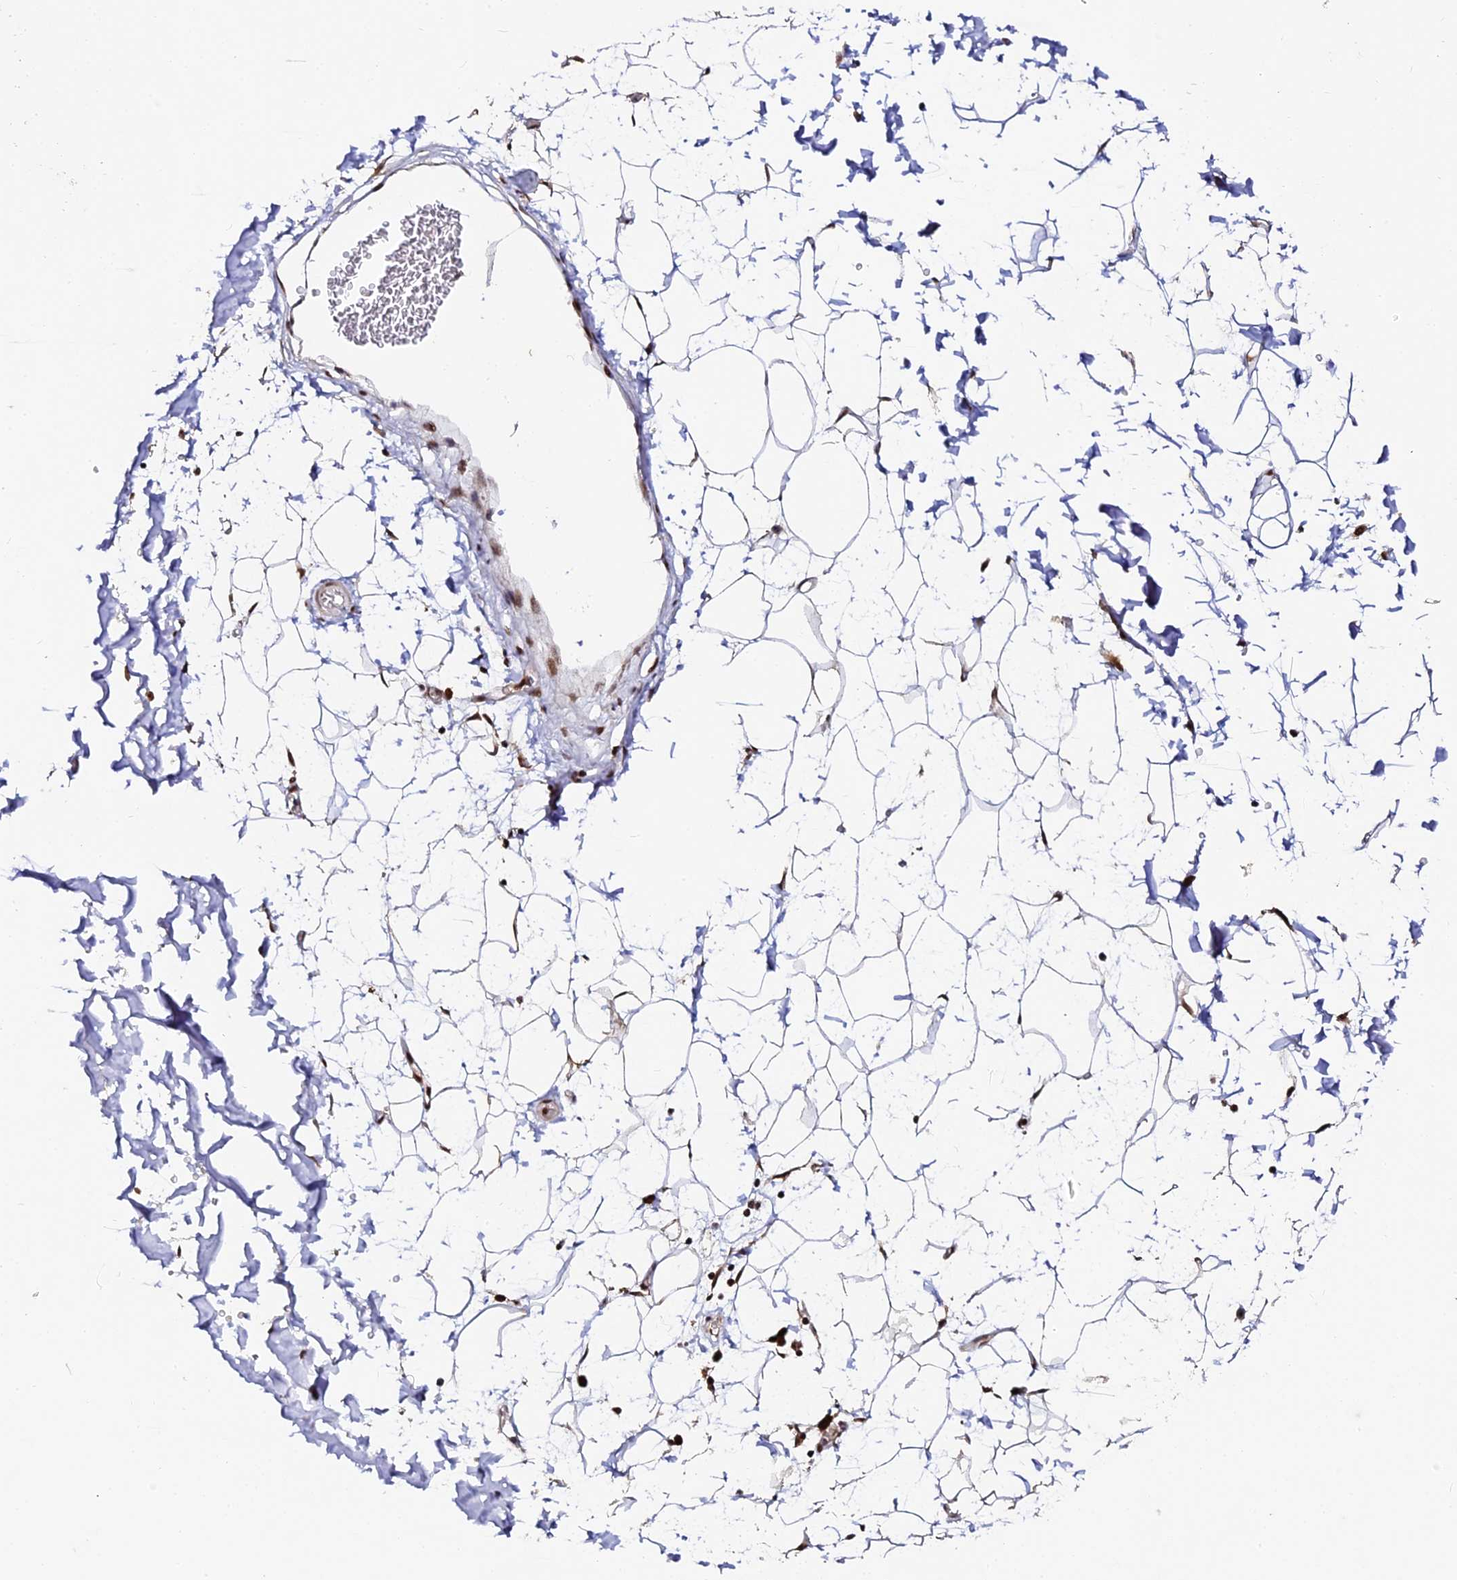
{"staining": {"intensity": "strong", "quantity": ">75%", "location": "nuclear"}, "tissue": "adipose tissue", "cell_type": "Adipocytes", "image_type": "normal", "snomed": [{"axis": "morphology", "description": "Normal tissue, NOS"}, {"axis": "topography", "description": "Soft tissue"}], "caption": "Immunohistochemical staining of normal adipose tissue exhibits >75% levels of strong nuclear protein expression in approximately >75% of adipocytes. (DAB IHC, brown staining for protein, blue staining for nuclei).", "gene": "MCRS1", "patient": {"sex": "male", "age": 72}}